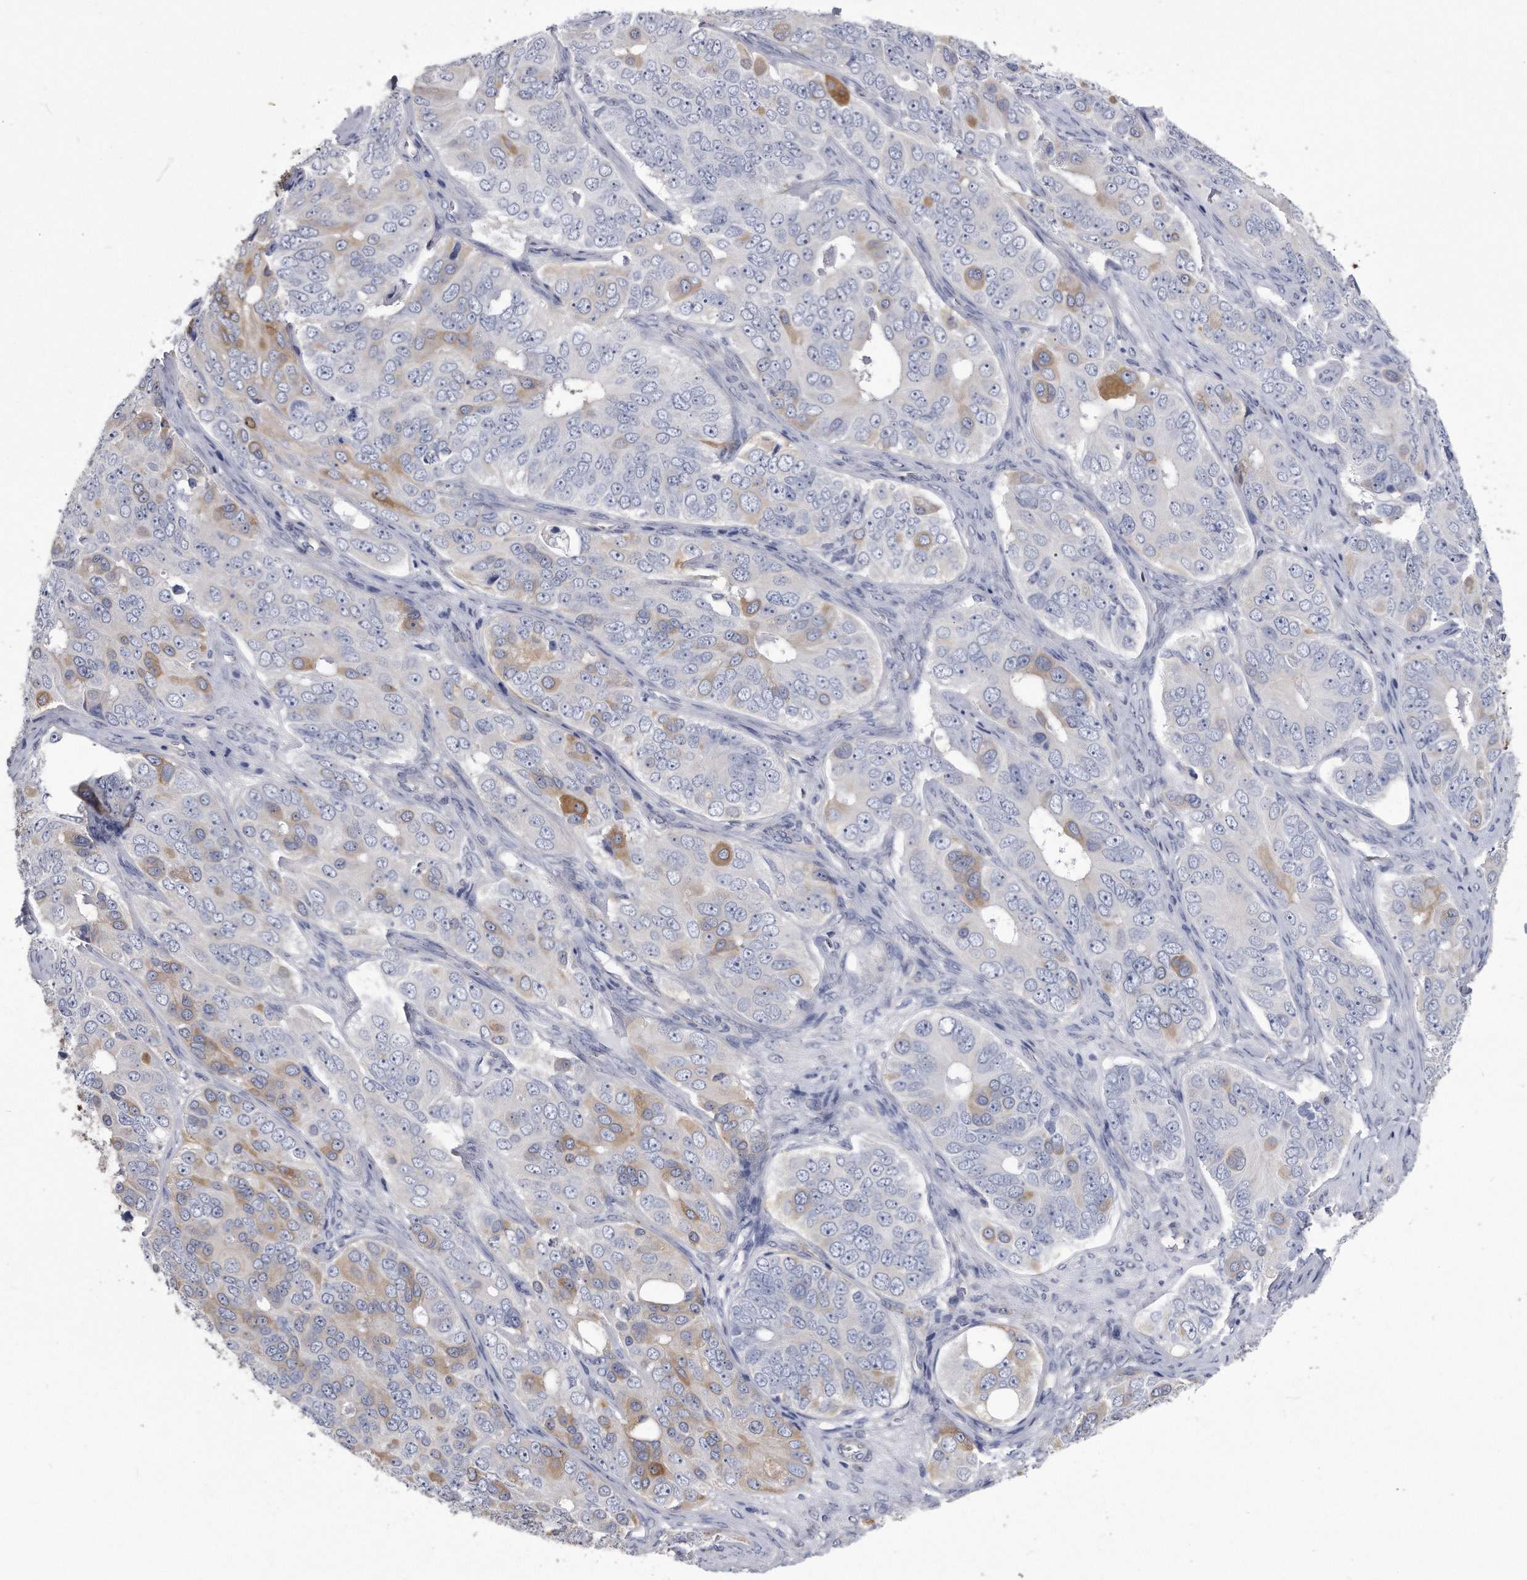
{"staining": {"intensity": "moderate", "quantity": "<25%", "location": "cytoplasmic/membranous"}, "tissue": "ovarian cancer", "cell_type": "Tumor cells", "image_type": "cancer", "snomed": [{"axis": "morphology", "description": "Carcinoma, endometroid"}, {"axis": "topography", "description": "Ovary"}], "caption": "Immunohistochemistry (IHC) image of neoplastic tissue: human ovarian cancer (endometroid carcinoma) stained using immunohistochemistry (IHC) shows low levels of moderate protein expression localized specifically in the cytoplasmic/membranous of tumor cells, appearing as a cytoplasmic/membranous brown color.", "gene": "PYGB", "patient": {"sex": "female", "age": 51}}